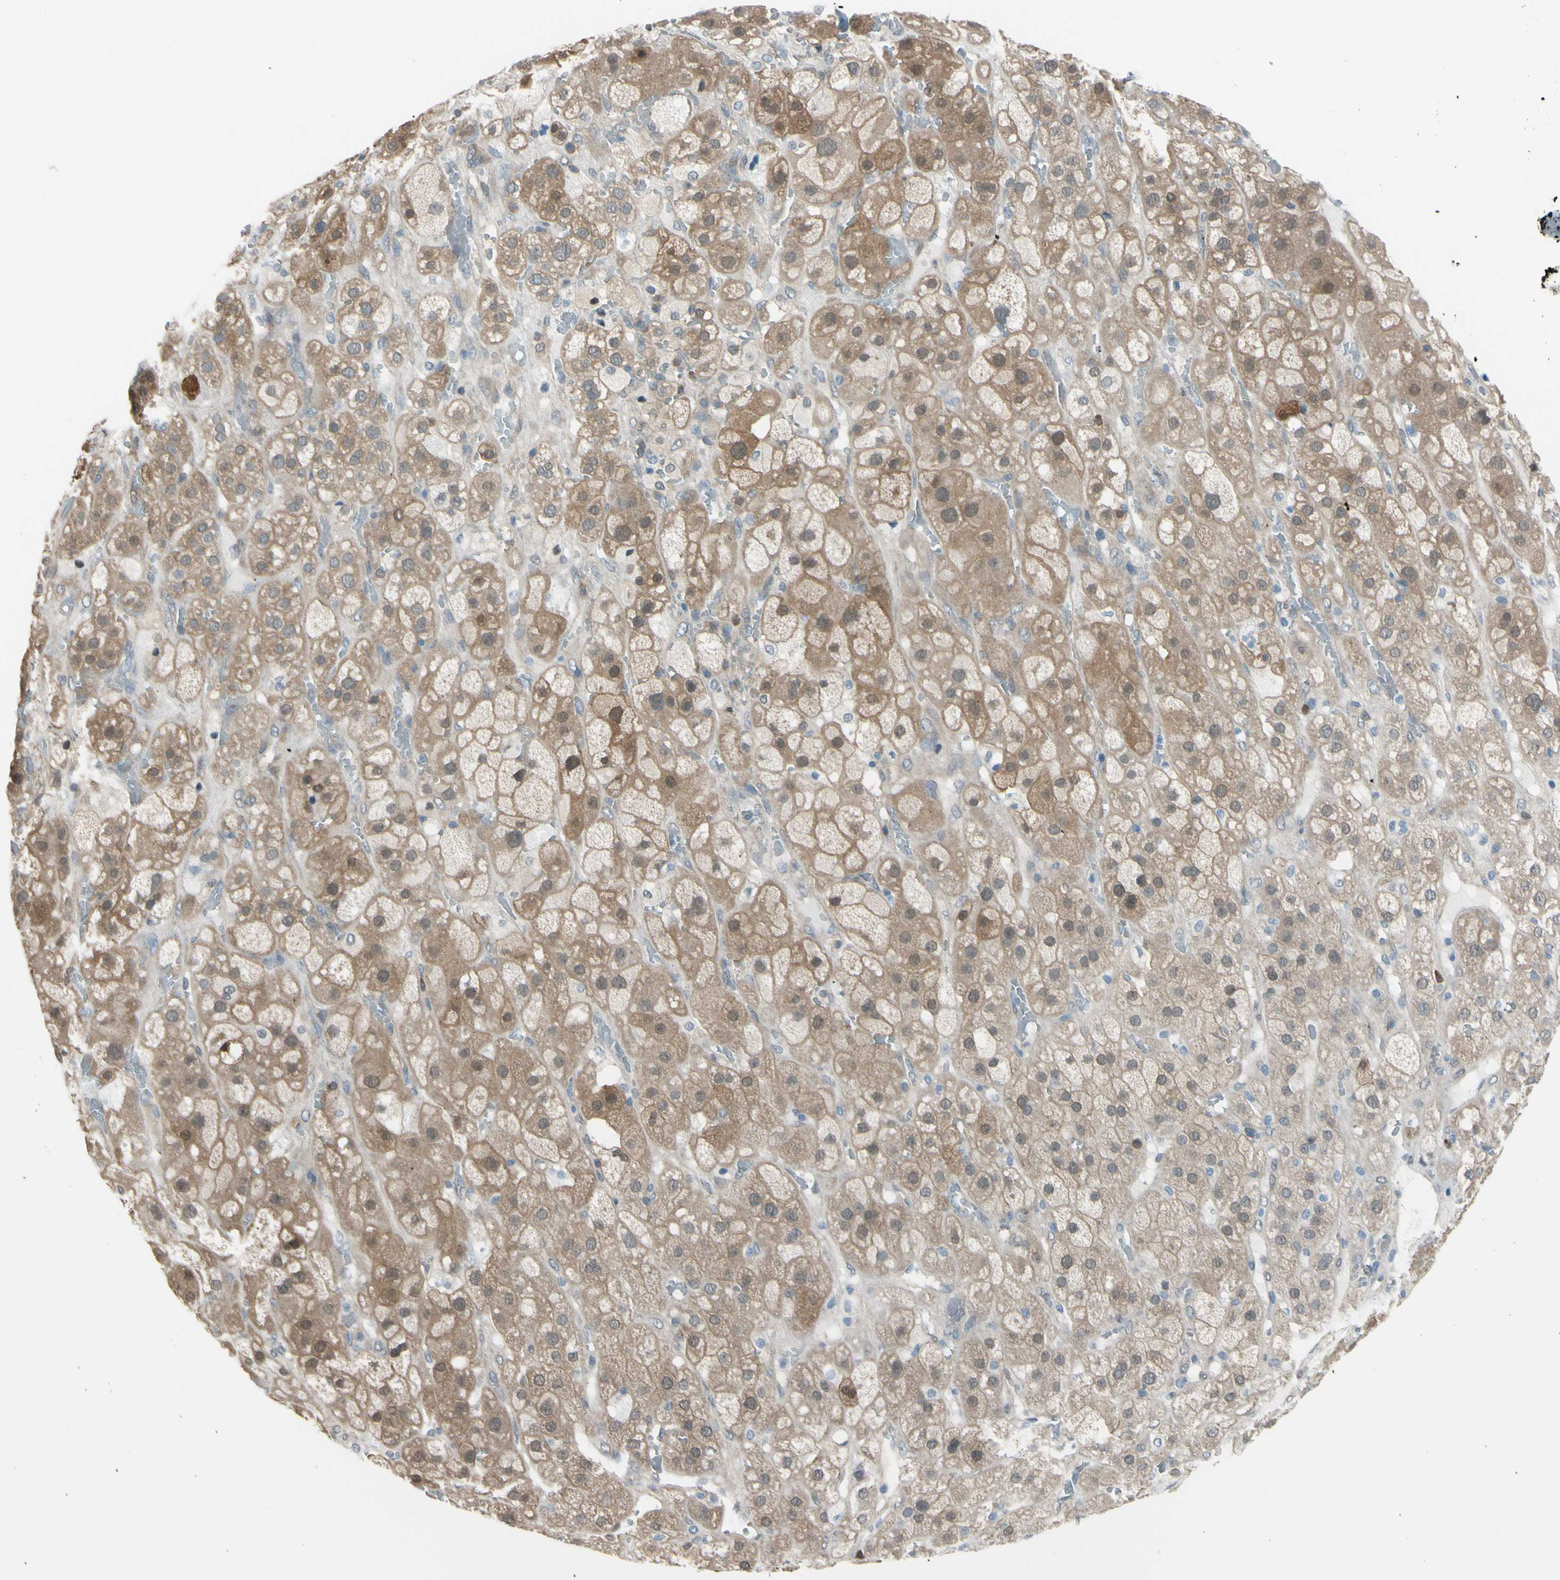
{"staining": {"intensity": "moderate", "quantity": "25%-75%", "location": "cytoplasmic/membranous,nuclear"}, "tissue": "adrenal gland", "cell_type": "Glandular cells", "image_type": "normal", "snomed": [{"axis": "morphology", "description": "Normal tissue, NOS"}, {"axis": "topography", "description": "Adrenal gland"}], "caption": "IHC staining of benign adrenal gland, which exhibits medium levels of moderate cytoplasmic/membranous,nuclear staining in about 25%-75% of glandular cells indicating moderate cytoplasmic/membranous,nuclear protein expression. The staining was performed using DAB (brown) for protein detection and nuclei were counterstained in hematoxylin (blue).", "gene": "YWHAQ", "patient": {"sex": "female", "age": 47}}